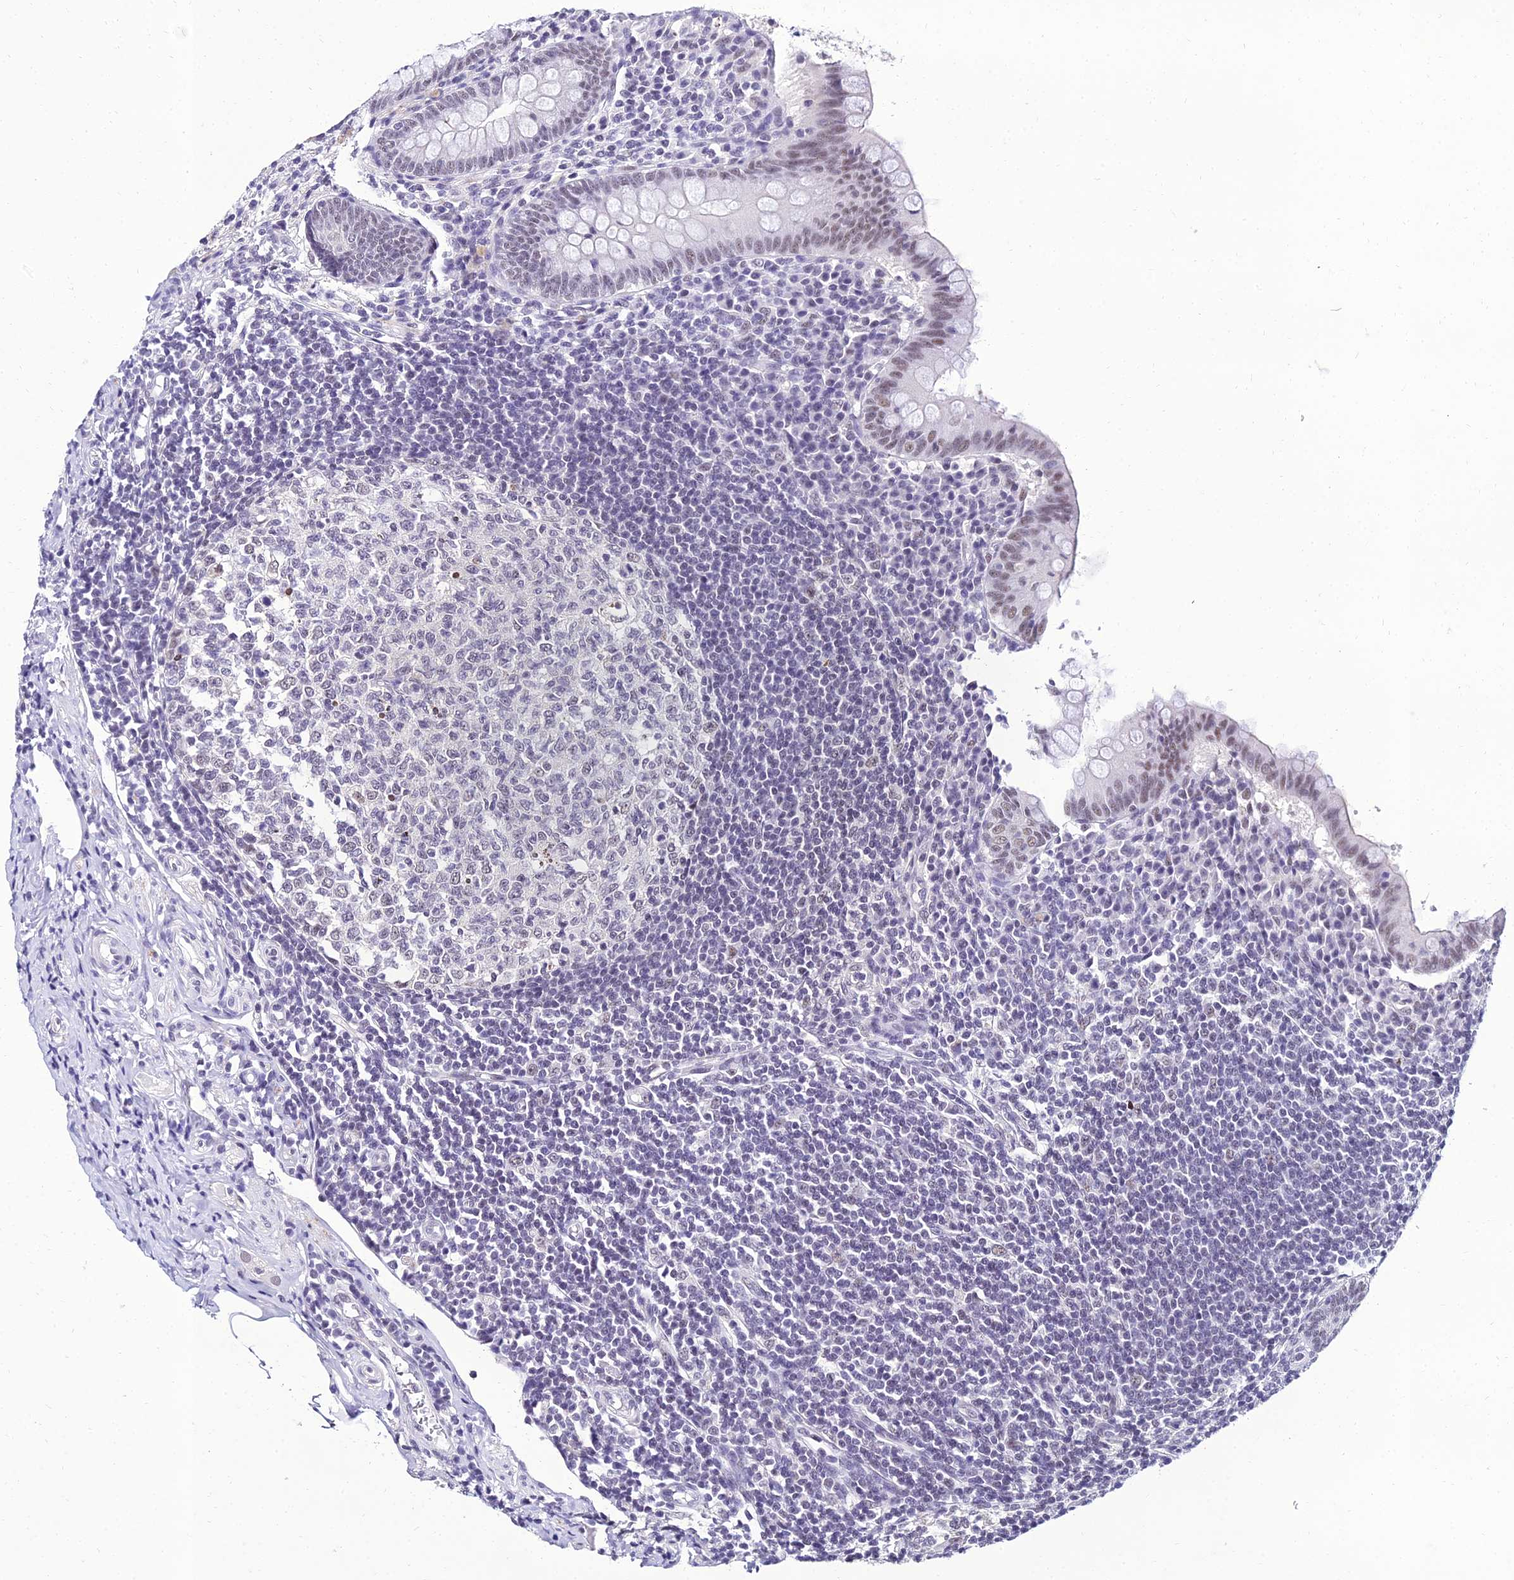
{"staining": {"intensity": "weak", "quantity": "25%-75%", "location": "nuclear"}, "tissue": "appendix", "cell_type": "Glandular cells", "image_type": "normal", "snomed": [{"axis": "morphology", "description": "Normal tissue, NOS"}, {"axis": "topography", "description": "Appendix"}], "caption": "Immunohistochemical staining of normal appendix demonstrates low levels of weak nuclear staining in approximately 25%-75% of glandular cells.", "gene": "PPP4R2", "patient": {"sex": "female", "age": 33}}